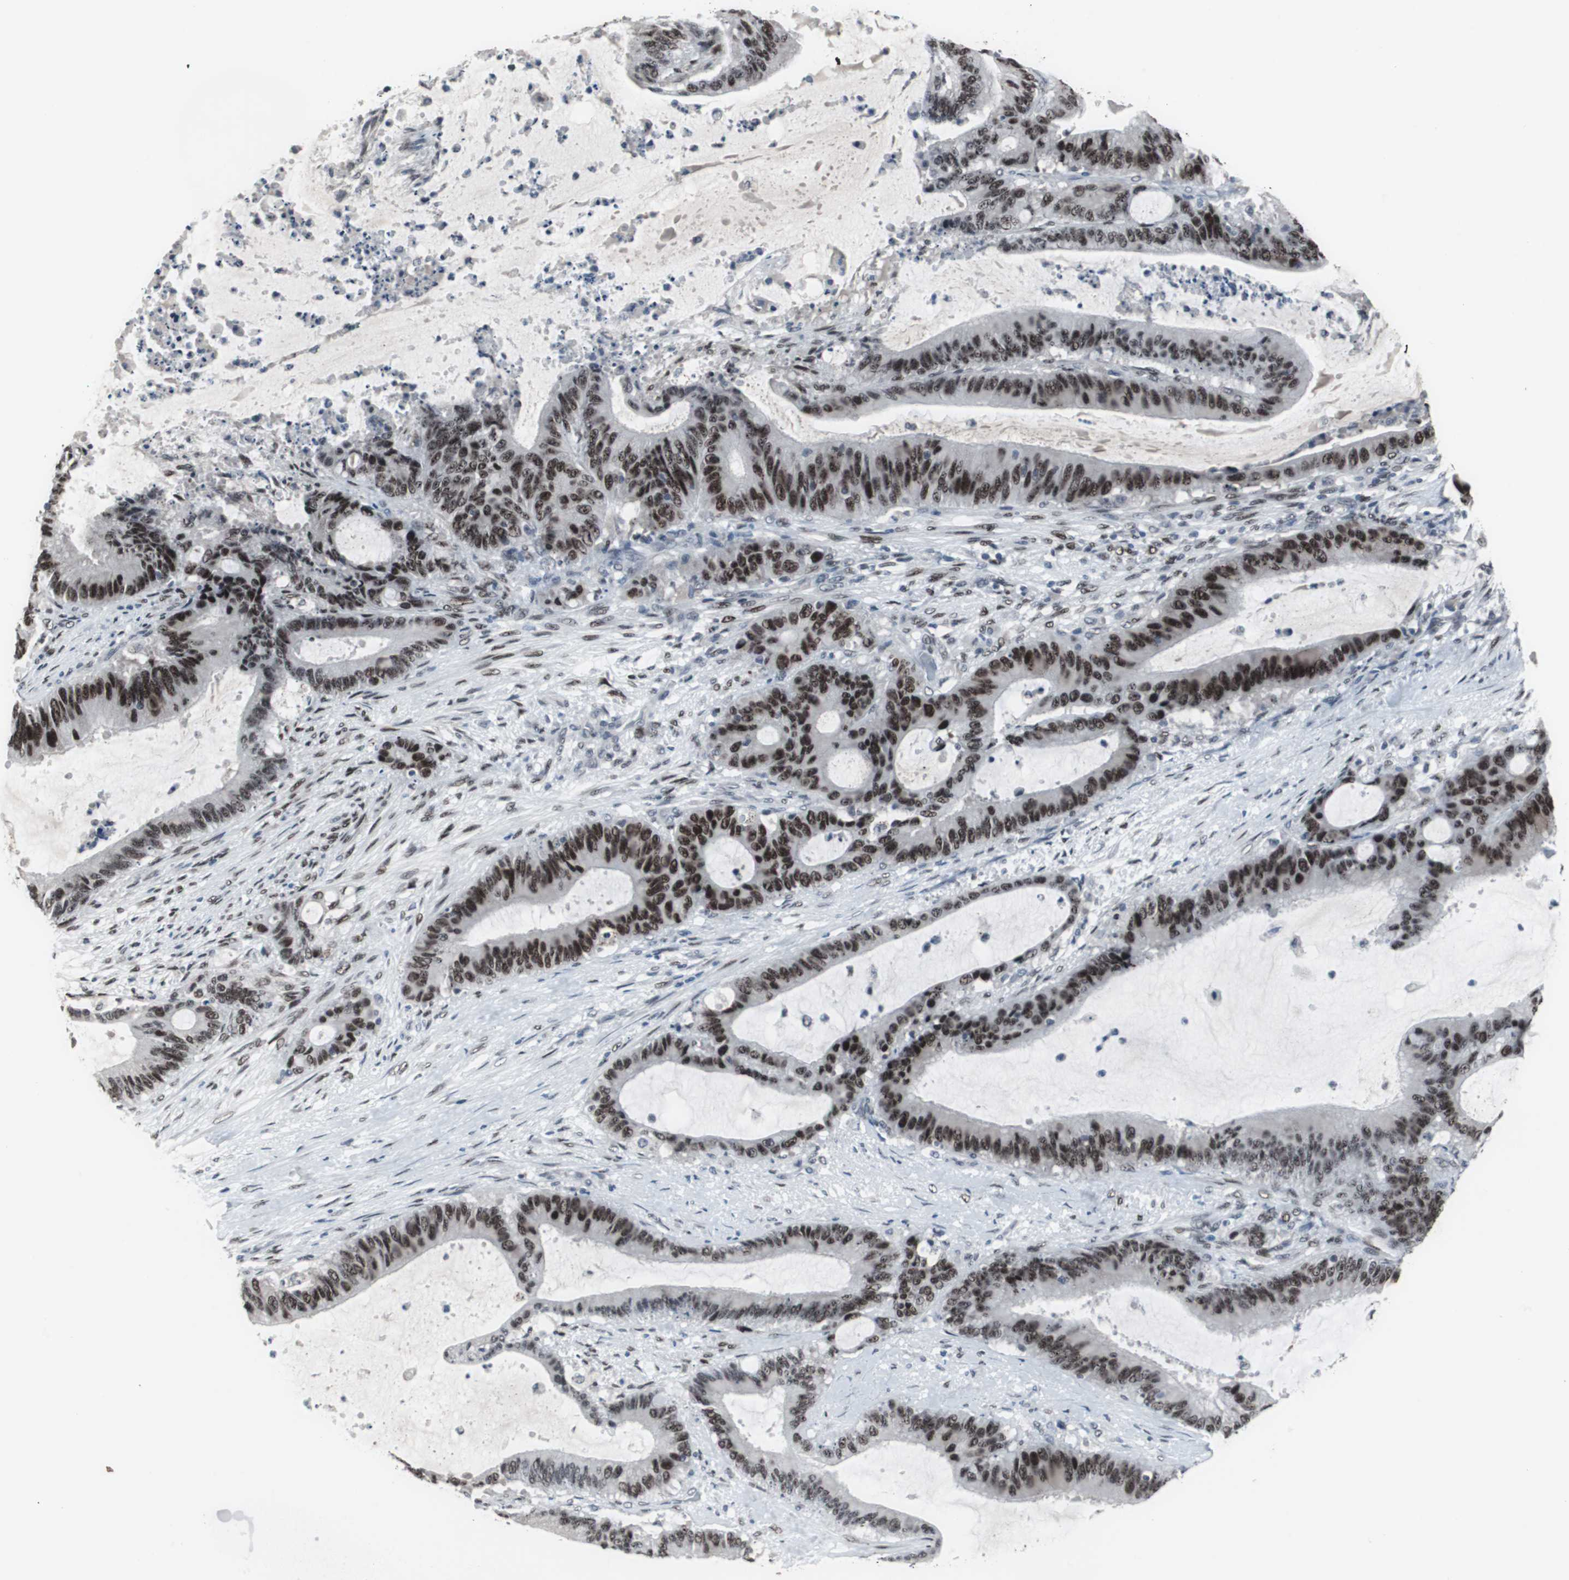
{"staining": {"intensity": "strong", "quantity": ">75%", "location": "nuclear"}, "tissue": "liver cancer", "cell_type": "Tumor cells", "image_type": "cancer", "snomed": [{"axis": "morphology", "description": "Cholangiocarcinoma"}, {"axis": "topography", "description": "Liver"}], "caption": "There is high levels of strong nuclear expression in tumor cells of liver cancer (cholangiocarcinoma), as demonstrated by immunohistochemical staining (brown color).", "gene": "FOXP4", "patient": {"sex": "female", "age": 73}}